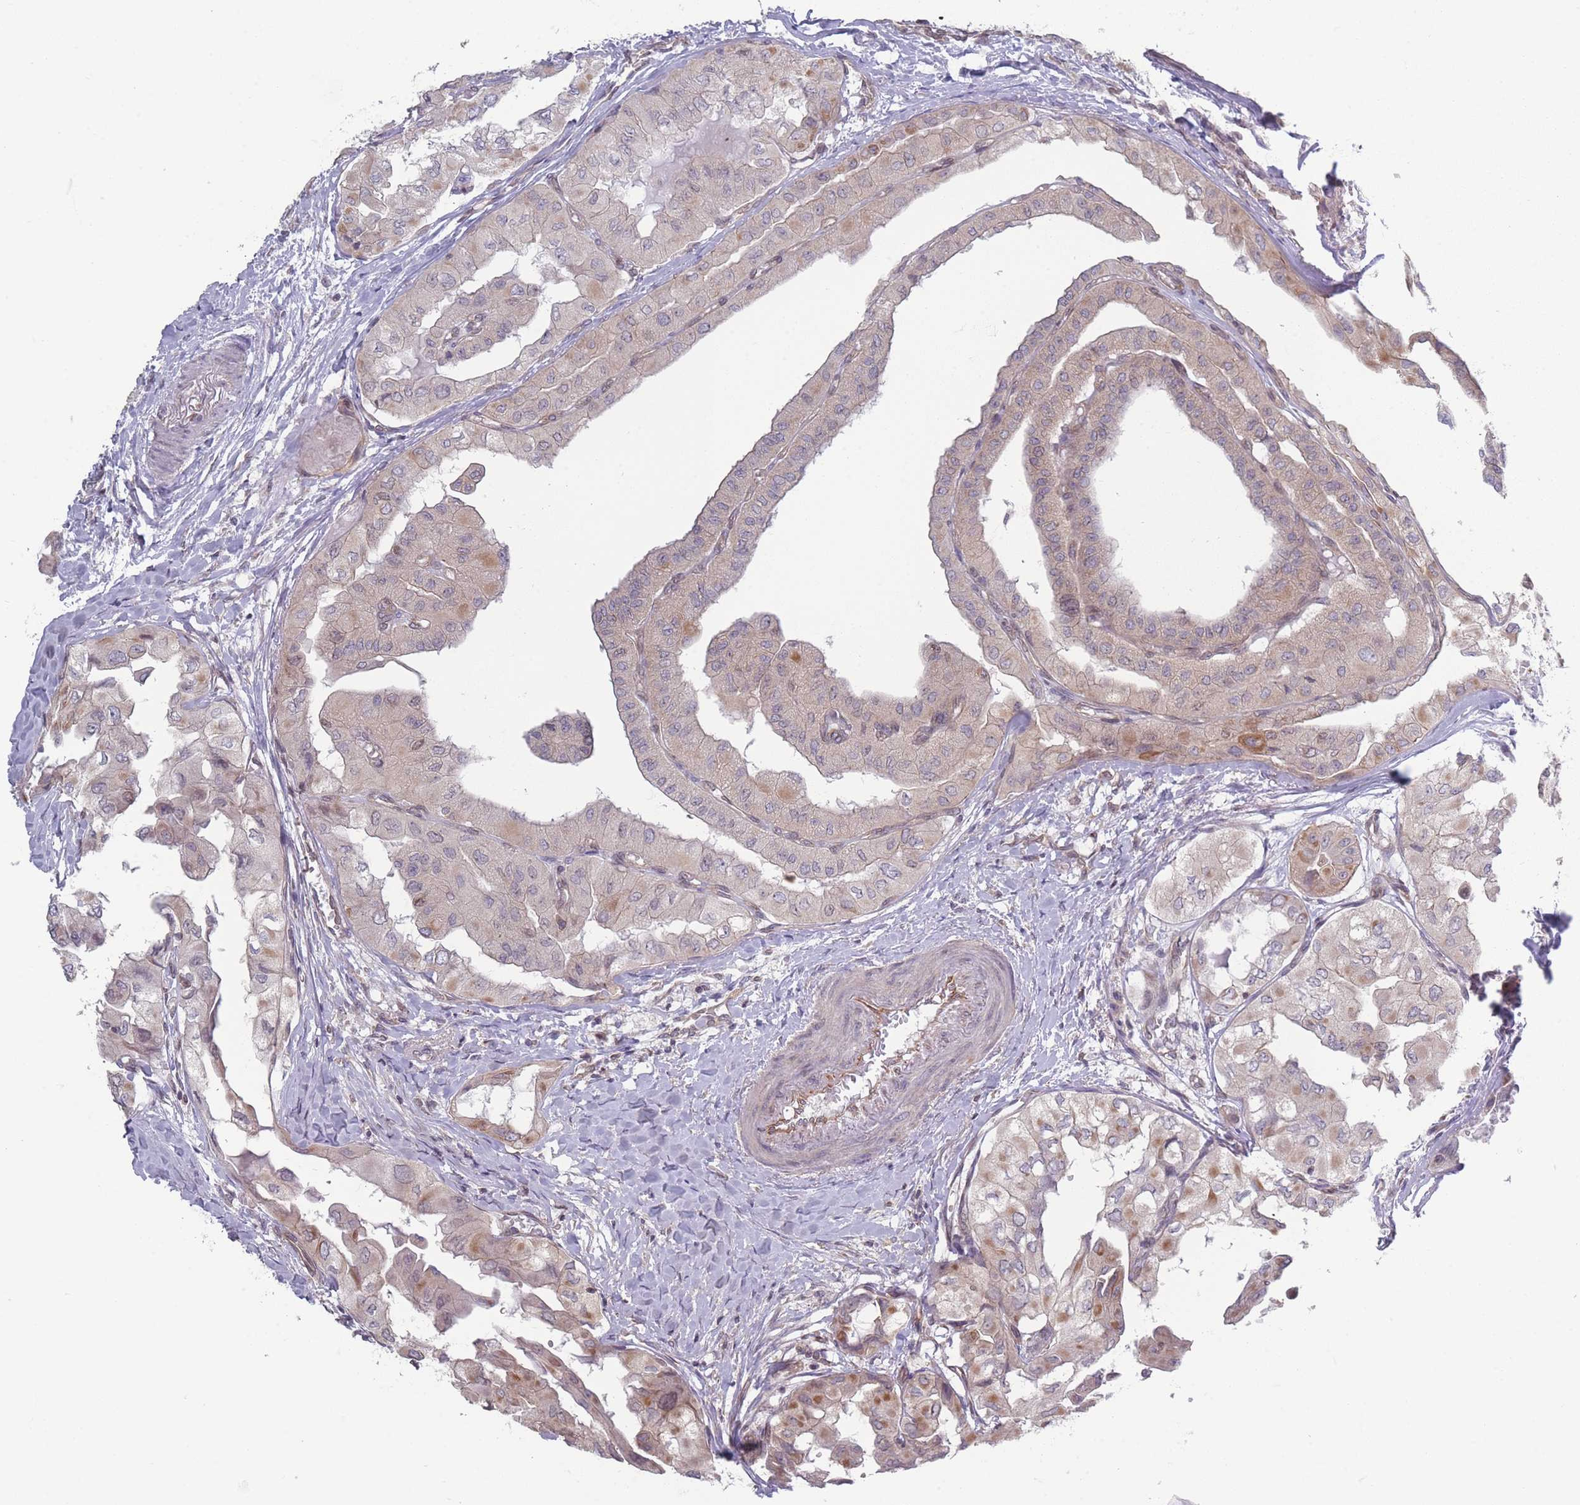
{"staining": {"intensity": "weak", "quantity": "<25%", "location": "cytoplasmic/membranous"}, "tissue": "thyroid cancer", "cell_type": "Tumor cells", "image_type": "cancer", "snomed": [{"axis": "morphology", "description": "Papillary adenocarcinoma, NOS"}, {"axis": "topography", "description": "Thyroid gland"}], "caption": "This histopathology image is of thyroid cancer (papillary adenocarcinoma) stained with immunohistochemistry (IHC) to label a protein in brown with the nuclei are counter-stained blue. There is no positivity in tumor cells. (Stains: DAB (3,3'-diaminobenzidine) immunohistochemistry with hematoxylin counter stain, Microscopy: brightfield microscopy at high magnification).", "gene": "VRK2", "patient": {"sex": "female", "age": 59}}